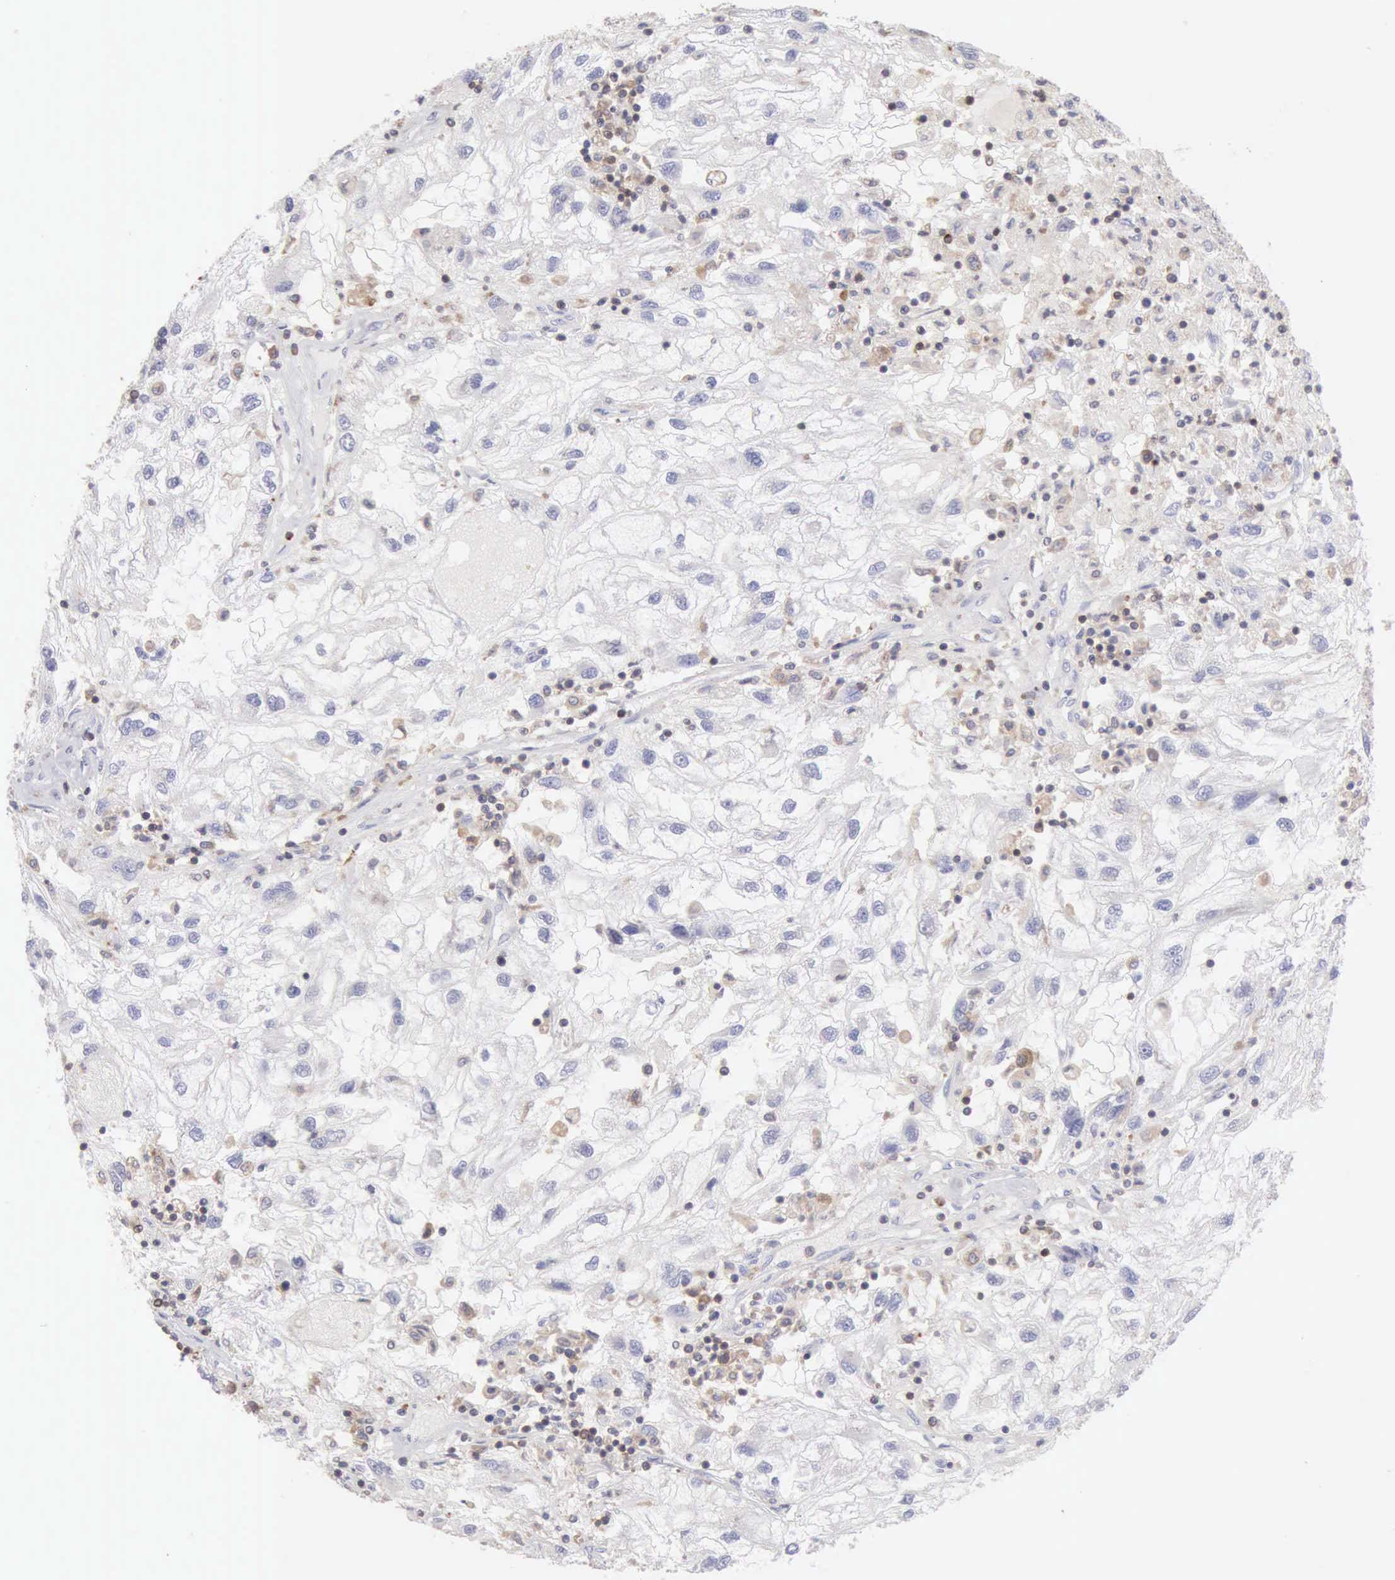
{"staining": {"intensity": "negative", "quantity": "none", "location": "none"}, "tissue": "renal cancer", "cell_type": "Tumor cells", "image_type": "cancer", "snomed": [{"axis": "morphology", "description": "Normal tissue, NOS"}, {"axis": "morphology", "description": "Adenocarcinoma, NOS"}, {"axis": "topography", "description": "Kidney"}], "caption": "A photomicrograph of adenocarcinoma (renal) stained for a protein reveals no brown staining in tumor cells. The staining was performed using DAB (3,3'-diaminobenzidine) to visualize the protein expression in brown, while the nuclei were stained in blue with hematoxylin (Magnification: 20x).", "gene": "SASH3", "patient": {"sex": "male", "age": 71}}